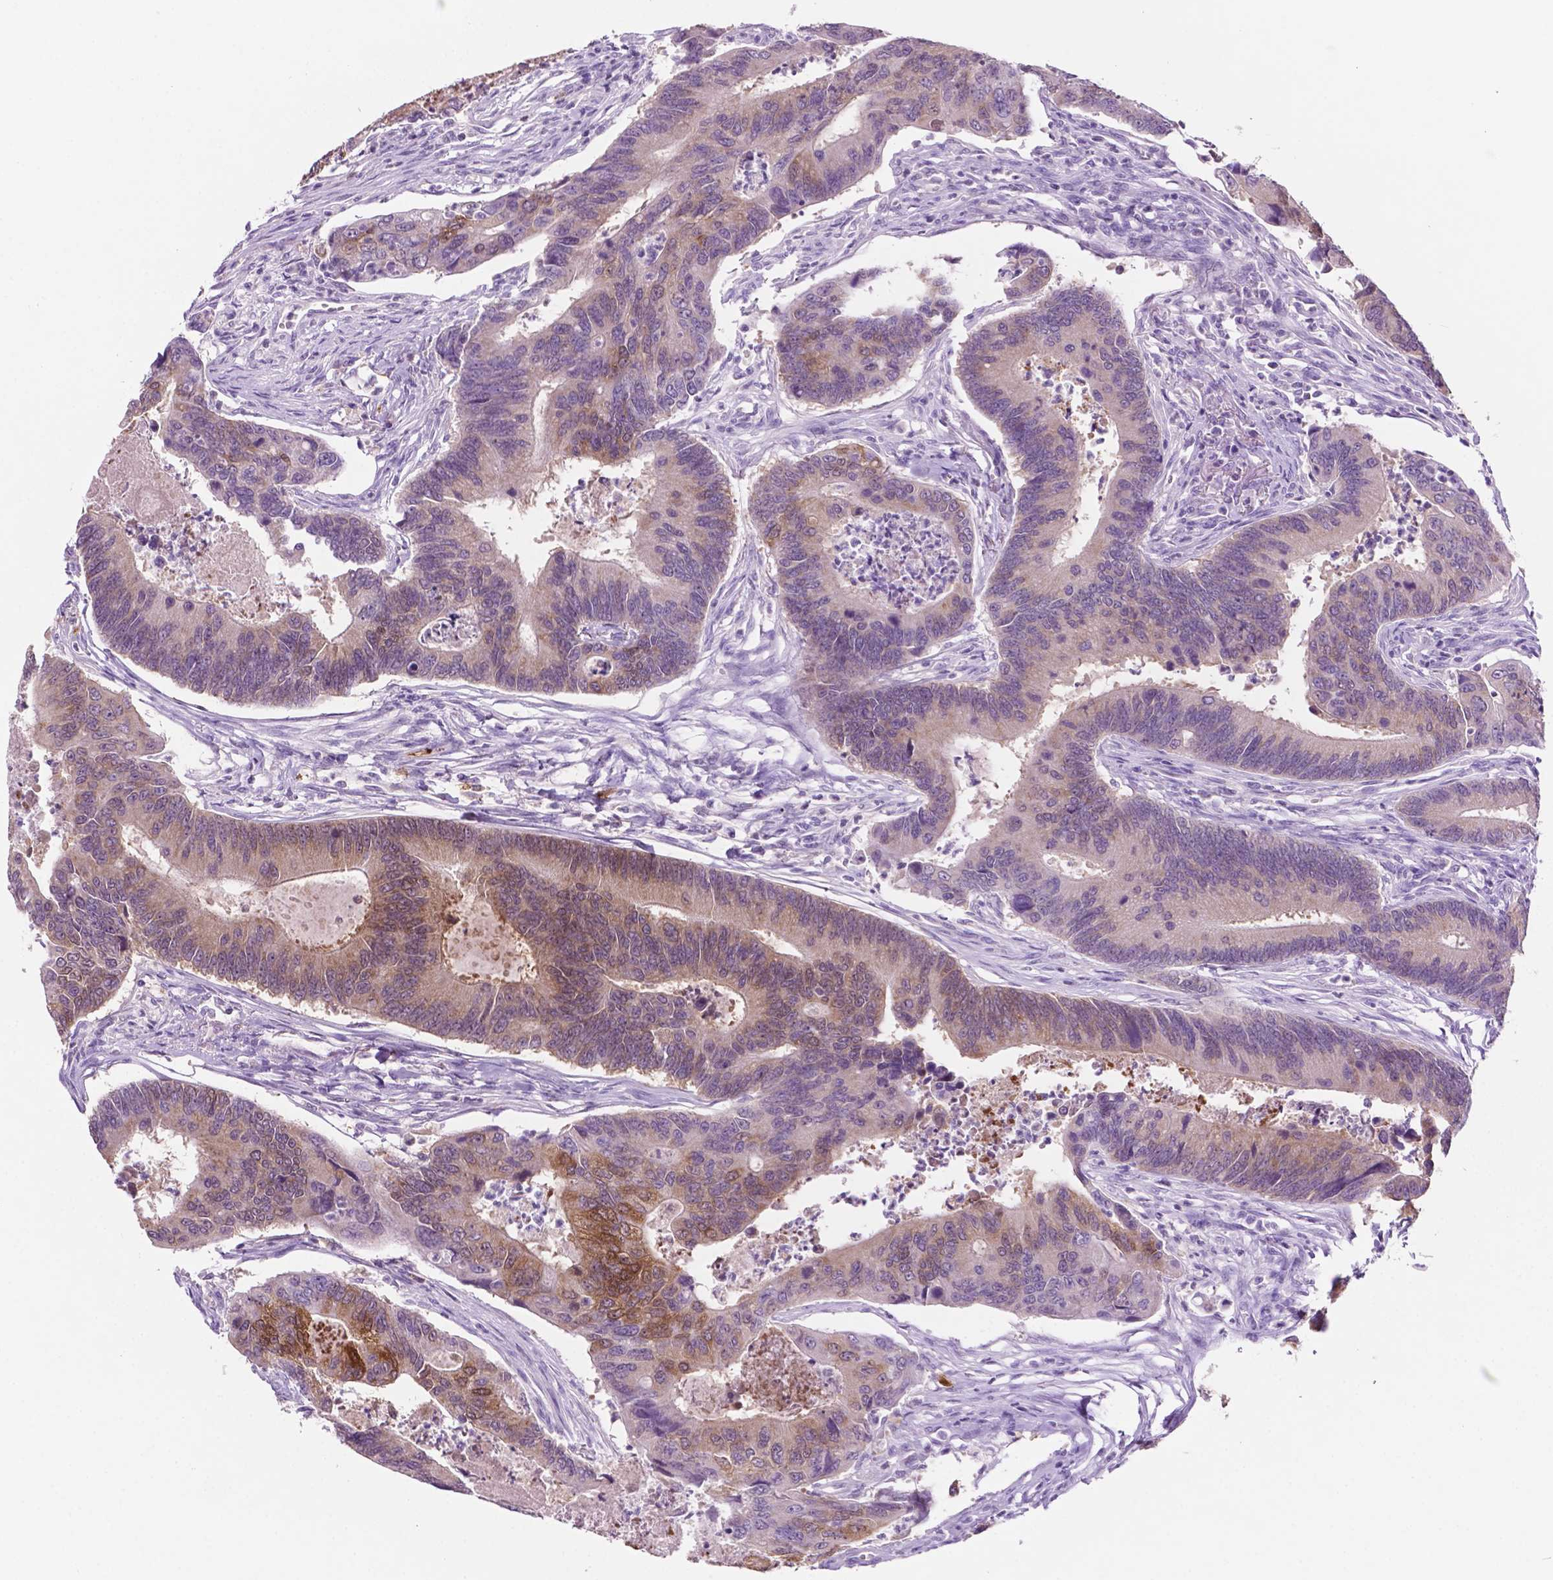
{"staining": {"intensity": "moderate", "quantity": "<25%", "location": "cytoplasmic/membranous"}, "tissue": "colorectal cancer", "cell_type": "Tumor cells", "image_type": "cancer", "snomed": [{"axis": "morphology", "description": "Adenocarcinoma, NOS"}, {"axis": "topography", "description": "Colon"}], "caption": "DAB immunohistochemical staining of human colorectal adenocarcinoma displays moderate cytoplasmic/membranous protein positivity in approximately <25% of tumor cells. (IHC, brightfield microscopy, high magnification).", "gene": "PHGR1", "patient": {"sex": "female", "age": 67}}